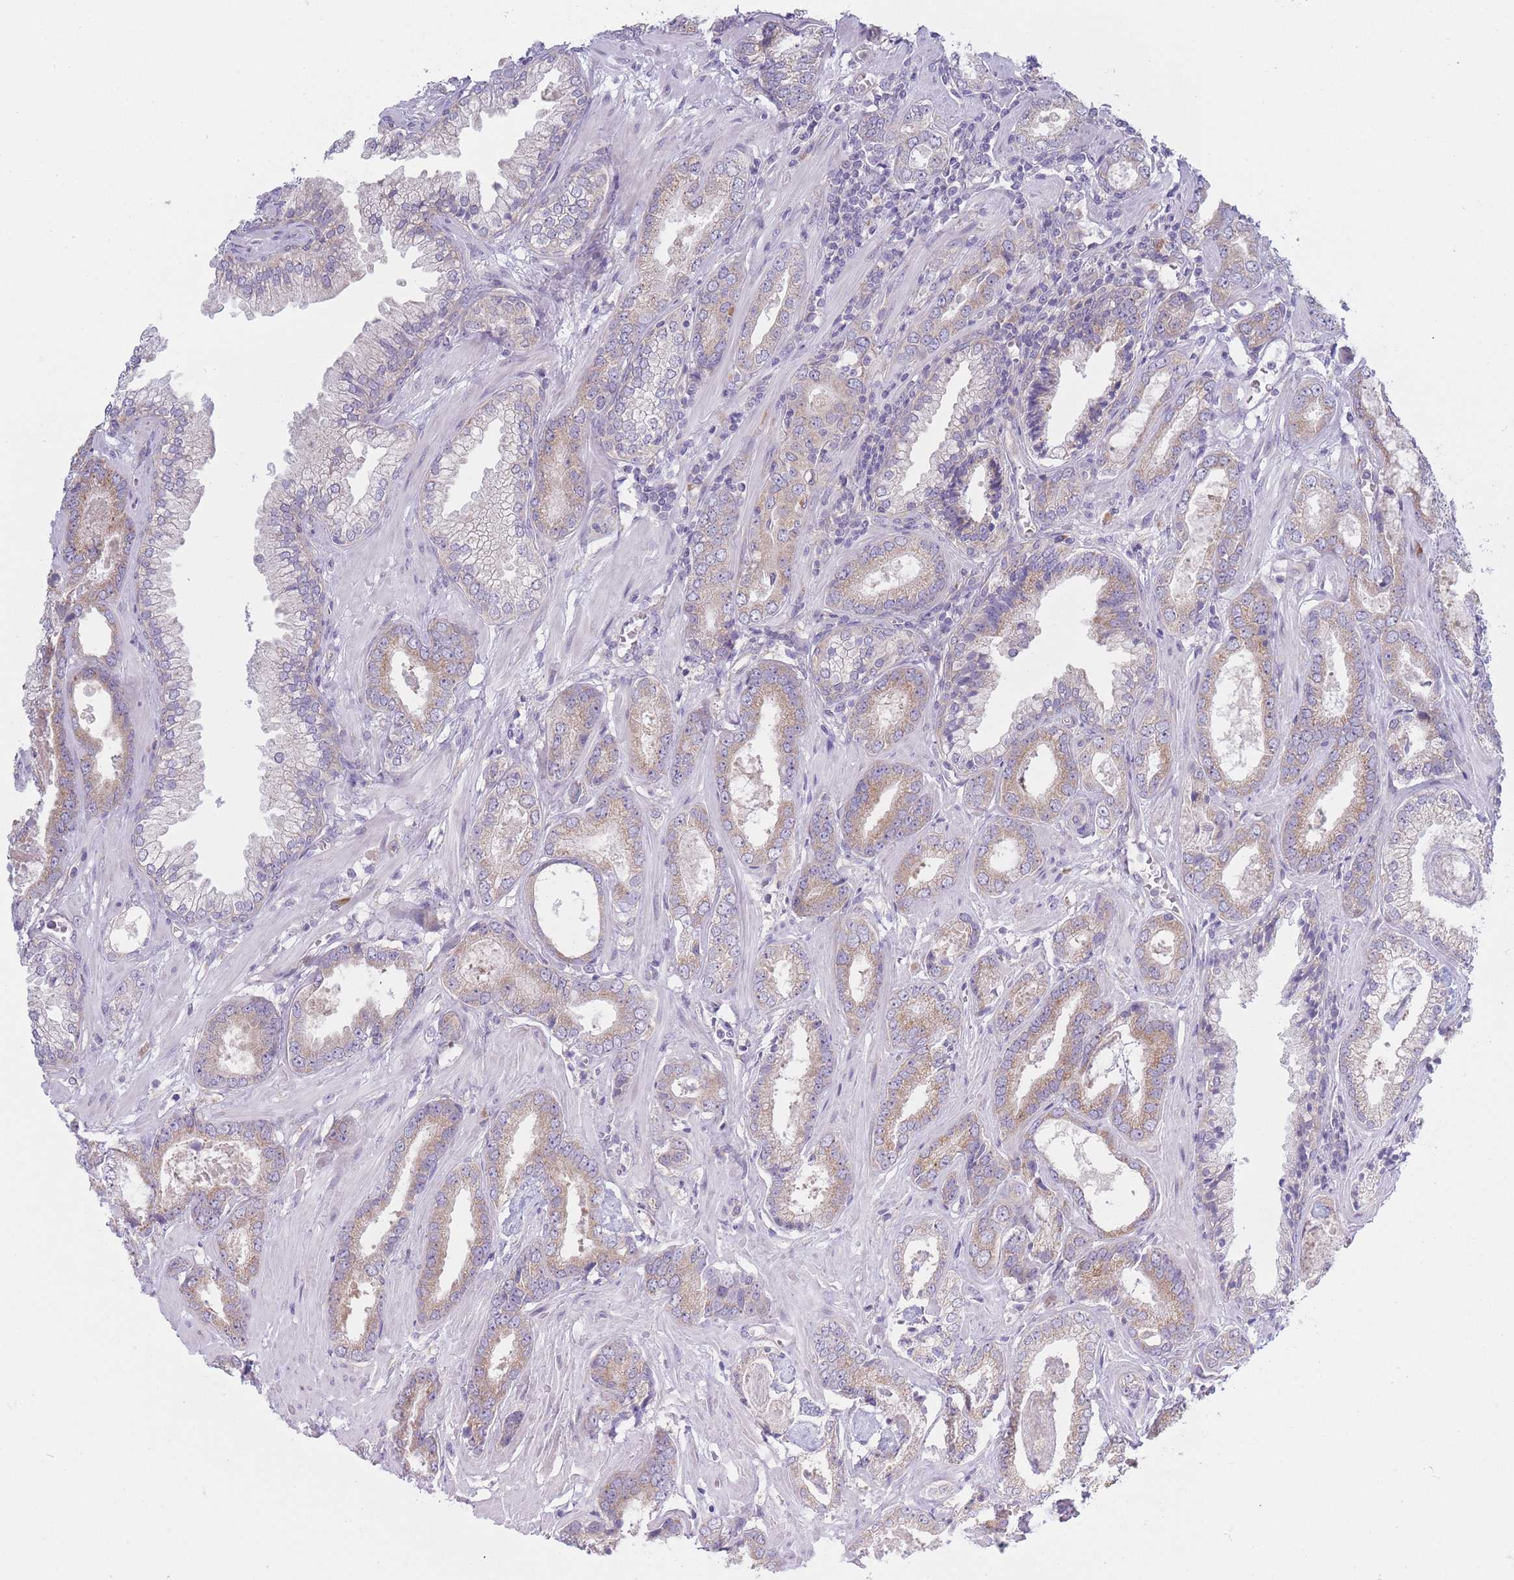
{"staining": {"intensity": "moderate", "quantity": "25%-75%", "location": "cytoplasmic/membranous"}, "tissue": "prostate cancer", "cell_type": "Tumor cells", "image_type": "cancer", "snomed": [{"axis": "morphology", "description": "Adenocarcinoma, Low grade"}, {"axis": "topography", "description": "Prostate"}], "caption": "Prostate adenocarcinoma (low-grade) stained with a protein marker displays moderate staining in tumor cells.", "gene": "OR5L2", "patient": {"sex": "male", "age": 60}}